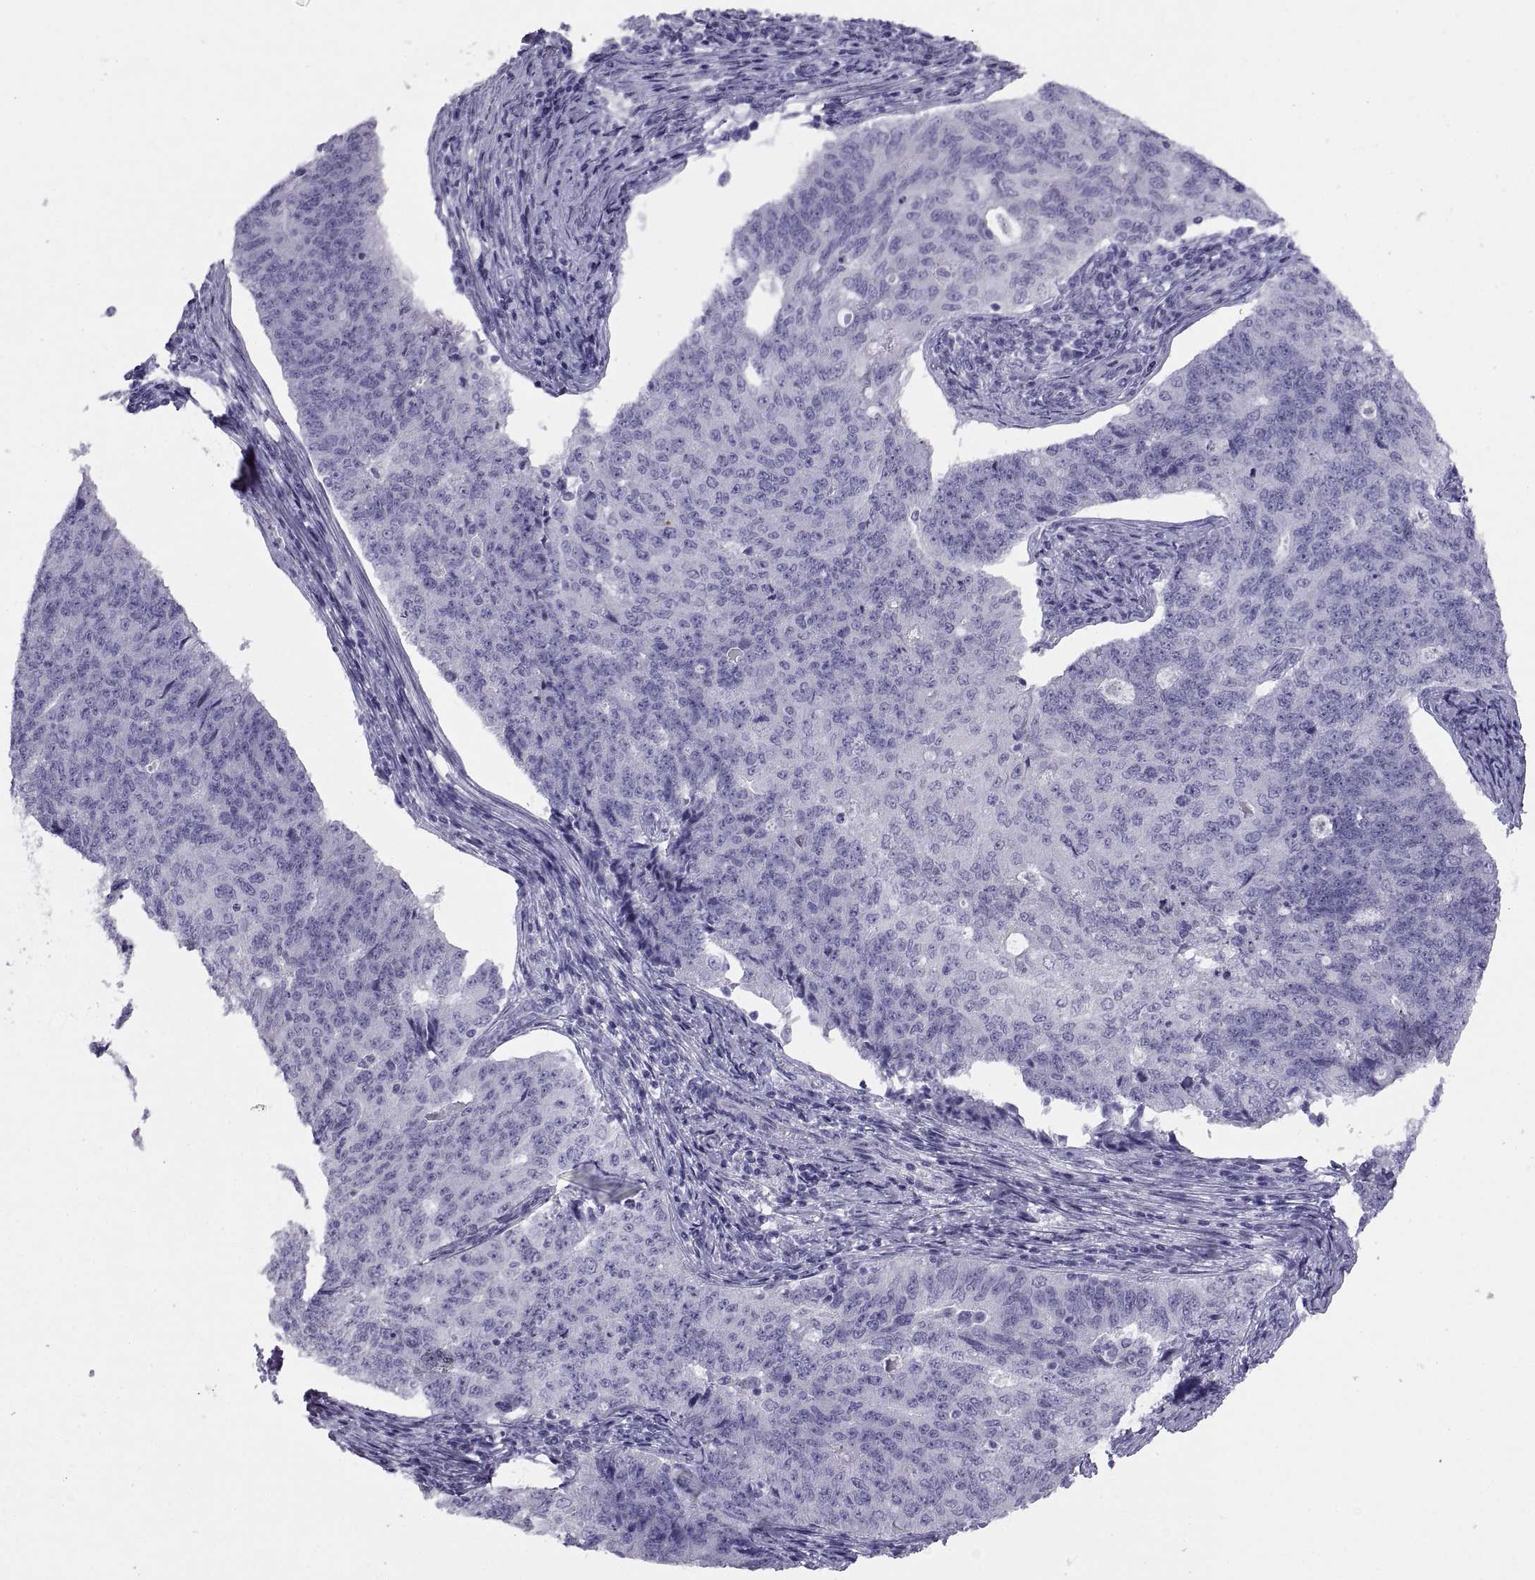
{"staining": {"intensity": "negative", "quantity": "none", "location": "none"}, "tissue": "endometrial cancer", "cell_type": "Tumor cells", "image_type": "cancer", "snomed": [{"axis": "morphology", "description": "Adenocarcinoma, NOS"}, {"axis": "topography", "description": "Endometrium"}], "caption": "Image shows no protein staining in tumor cells of endometrial cancer tissue. (DAB (3,3'-diaminobenzidine) IHC visualized using brightfield microscopy, high magnification).", "gene": "RGS20", "patient": {"sex": "female", "age": 43}}